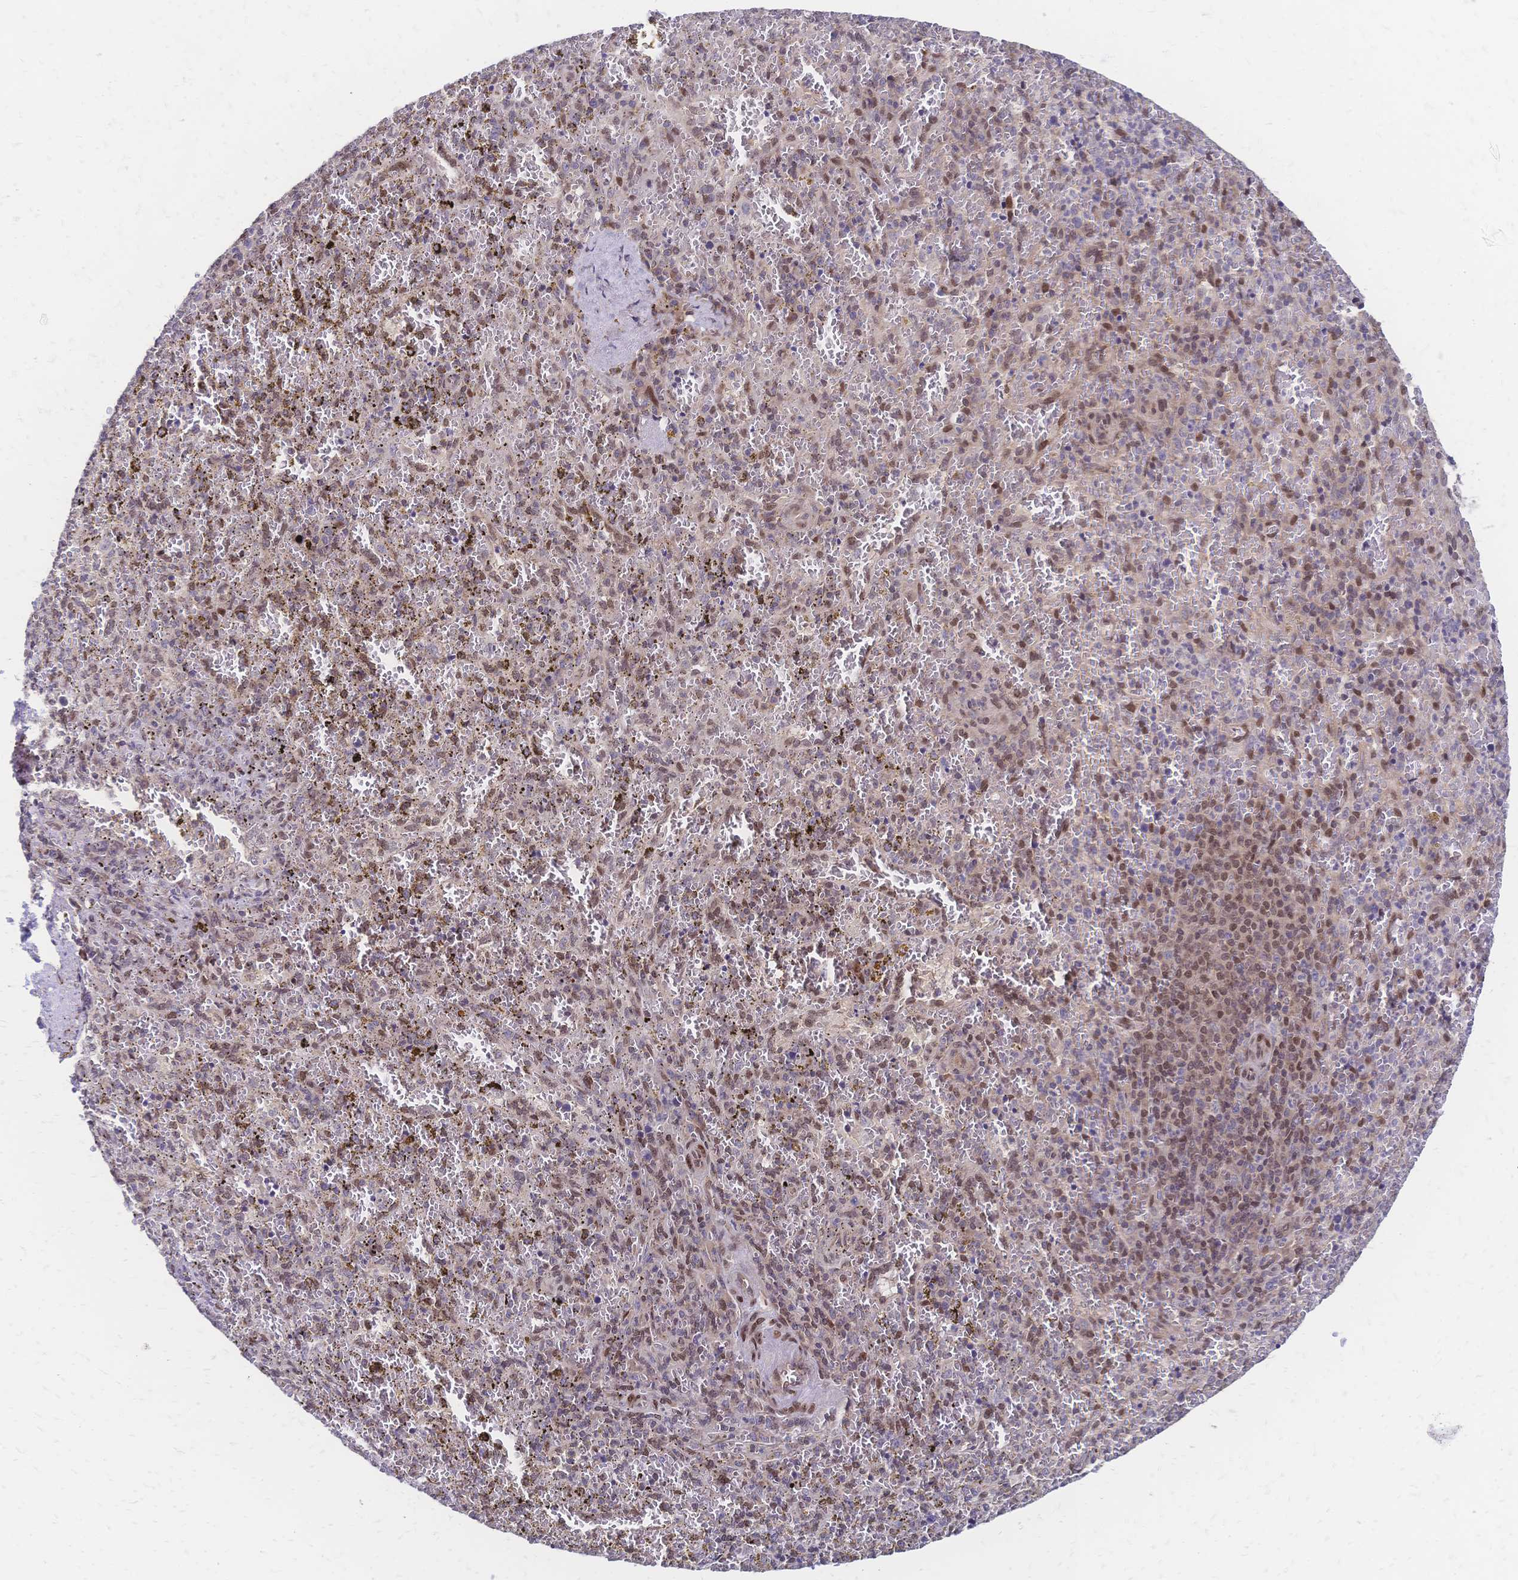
{"staining": {"intensity": "weak", "quantity": "<25%", "location": "nuclear"}, "tissue": "spleen", "cell_type": "Cells in red pulp", "image_type": "normal", "snomed": [{"axis": "morphology", "description": "Normal tissue, NOS"}, {"axis": "topography", "description": "Spleen"}], "caption": "IHC photomicrograph of benign spleen stained for a protein (brown), which displays no expression in cells in red pulp.", "gene": "CBX7", "patient": {"sex": "female", "age": 50}}